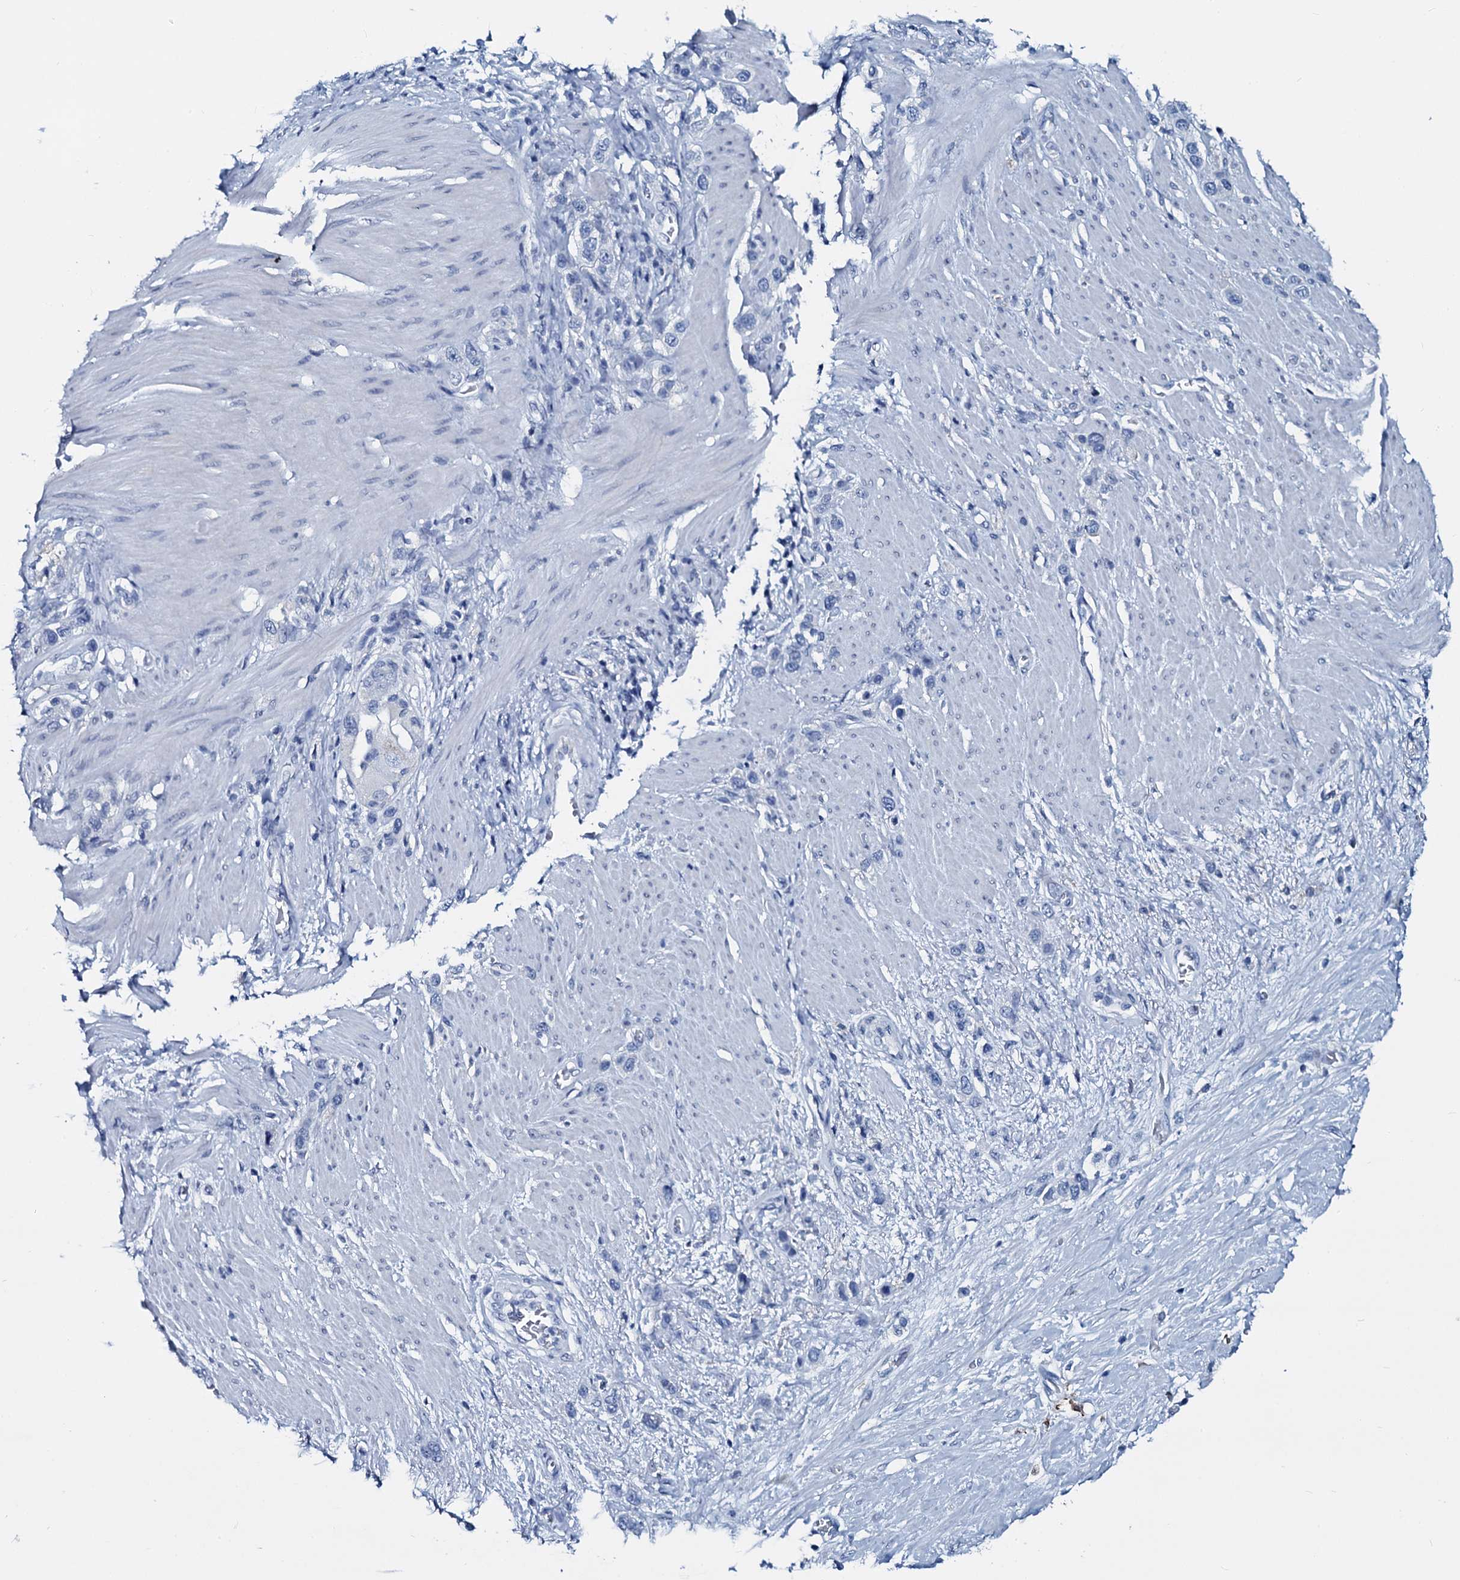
{"staining": {"intensity": "negative", "quantity": "none", "location": "none"}, "tissue": "stomach cancer", "cell_type": "Tumor cells", "image_type": "cancer", "snomed": [{"axis": "morphology", "description": "Adenocarcinoma, NOS"}, {"axis": "morphology", "description": "Adenocarcinoma, High grade"}, {"axis": "topography", "description": "Stomach, upper"}, {"axis": "topography", "description": "Stomach, lower"}], "caption": "The micrograph demonstrates no staining of tumor cells in stomach cancer.", "gene": "SLC4A7", "patient": {"sex": "female", "age": 65}}